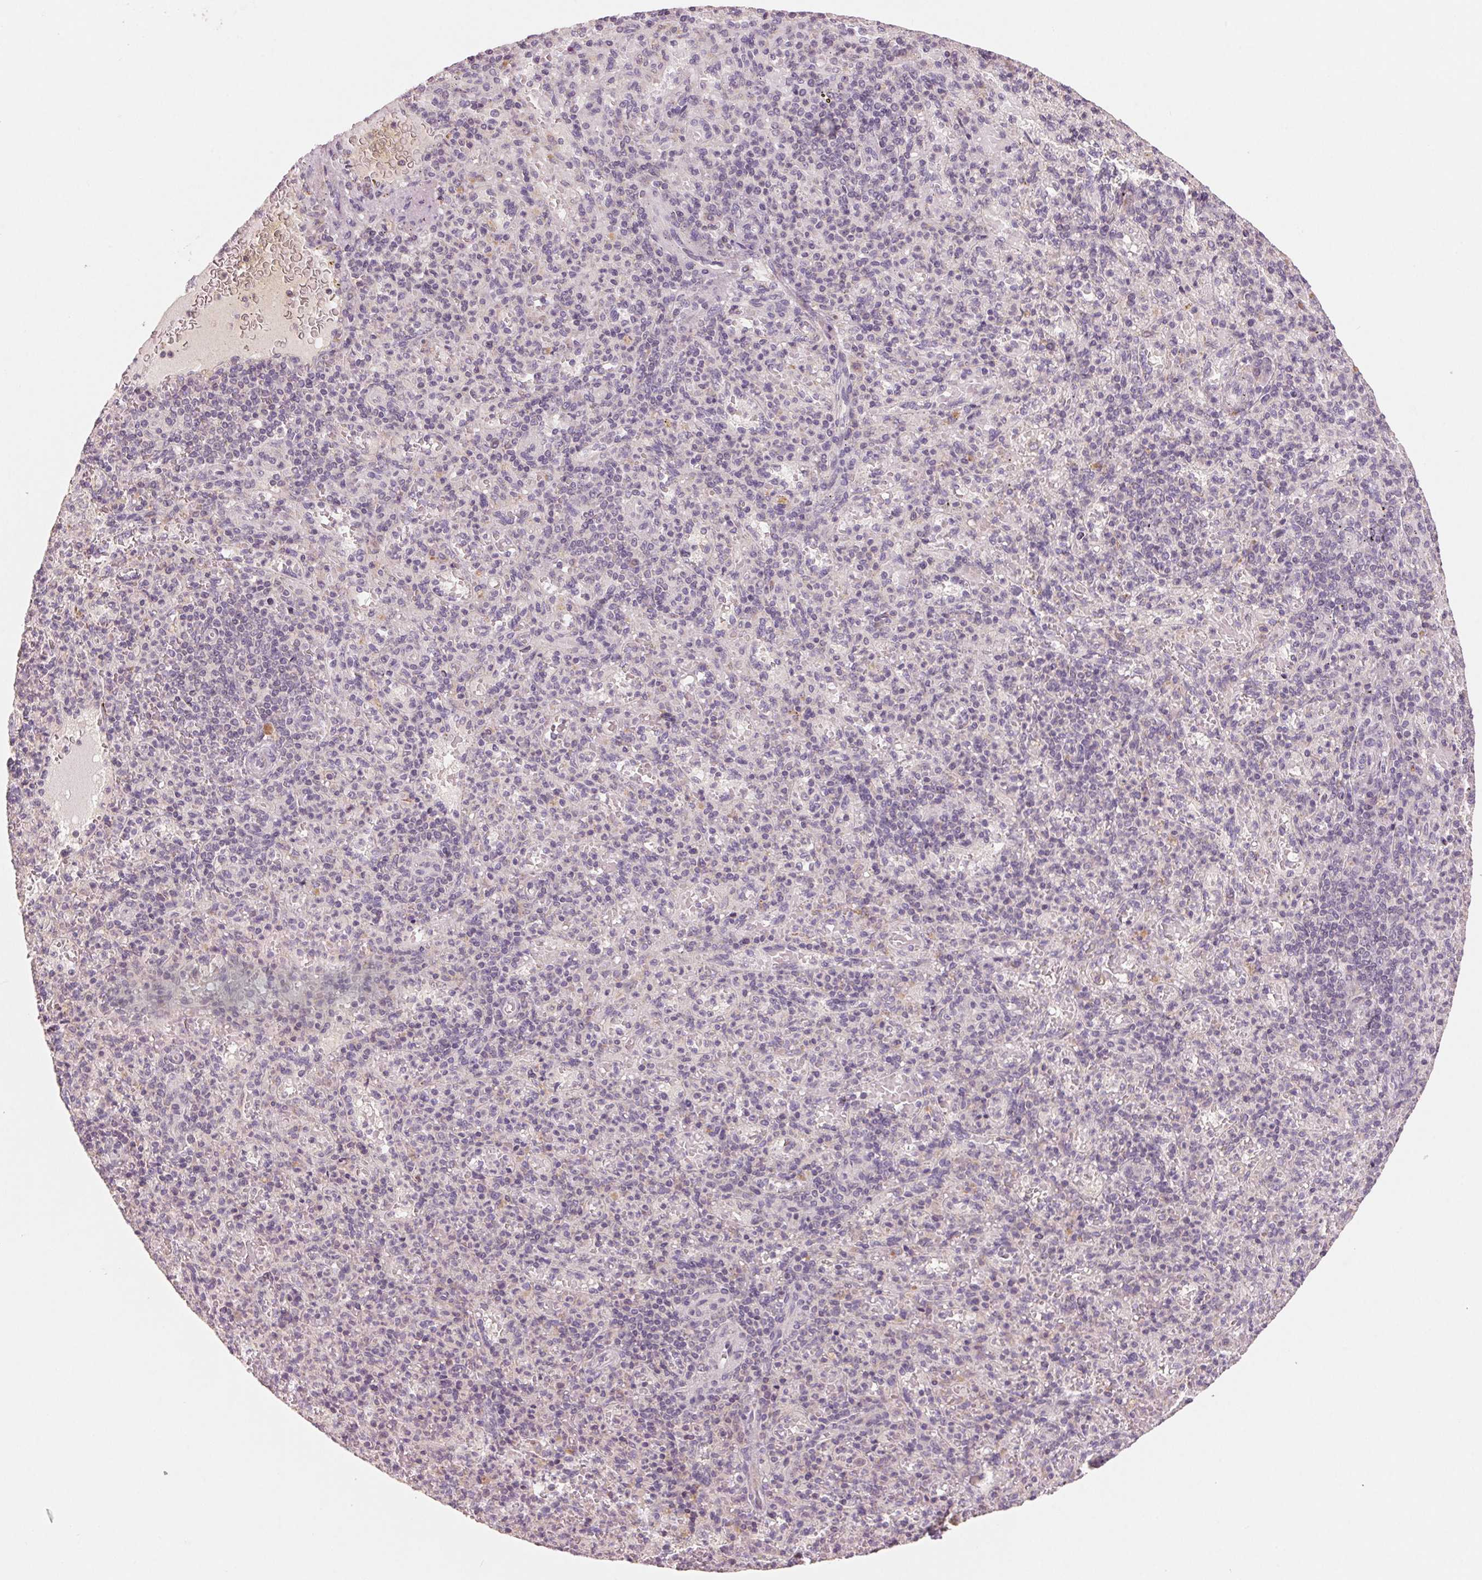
{"staining": {"intensity": "negative", "quantity": "none", "location": "none"}, "tissue": "spleen", "cell_type": "Cells in red pulp", "image_type": "normal", "snomed": [{"axis": "morphology", "description": "Normal tissue, NOS"}, {"axis": "topography", "description": "Spleen"}], "caption": "This is an immunohistochemistry (IHC) image of normal human spleen. There is no staining in cells in red pulp.", "gene": "AQP8", "patient": {"sex": "female", "age": 74}}